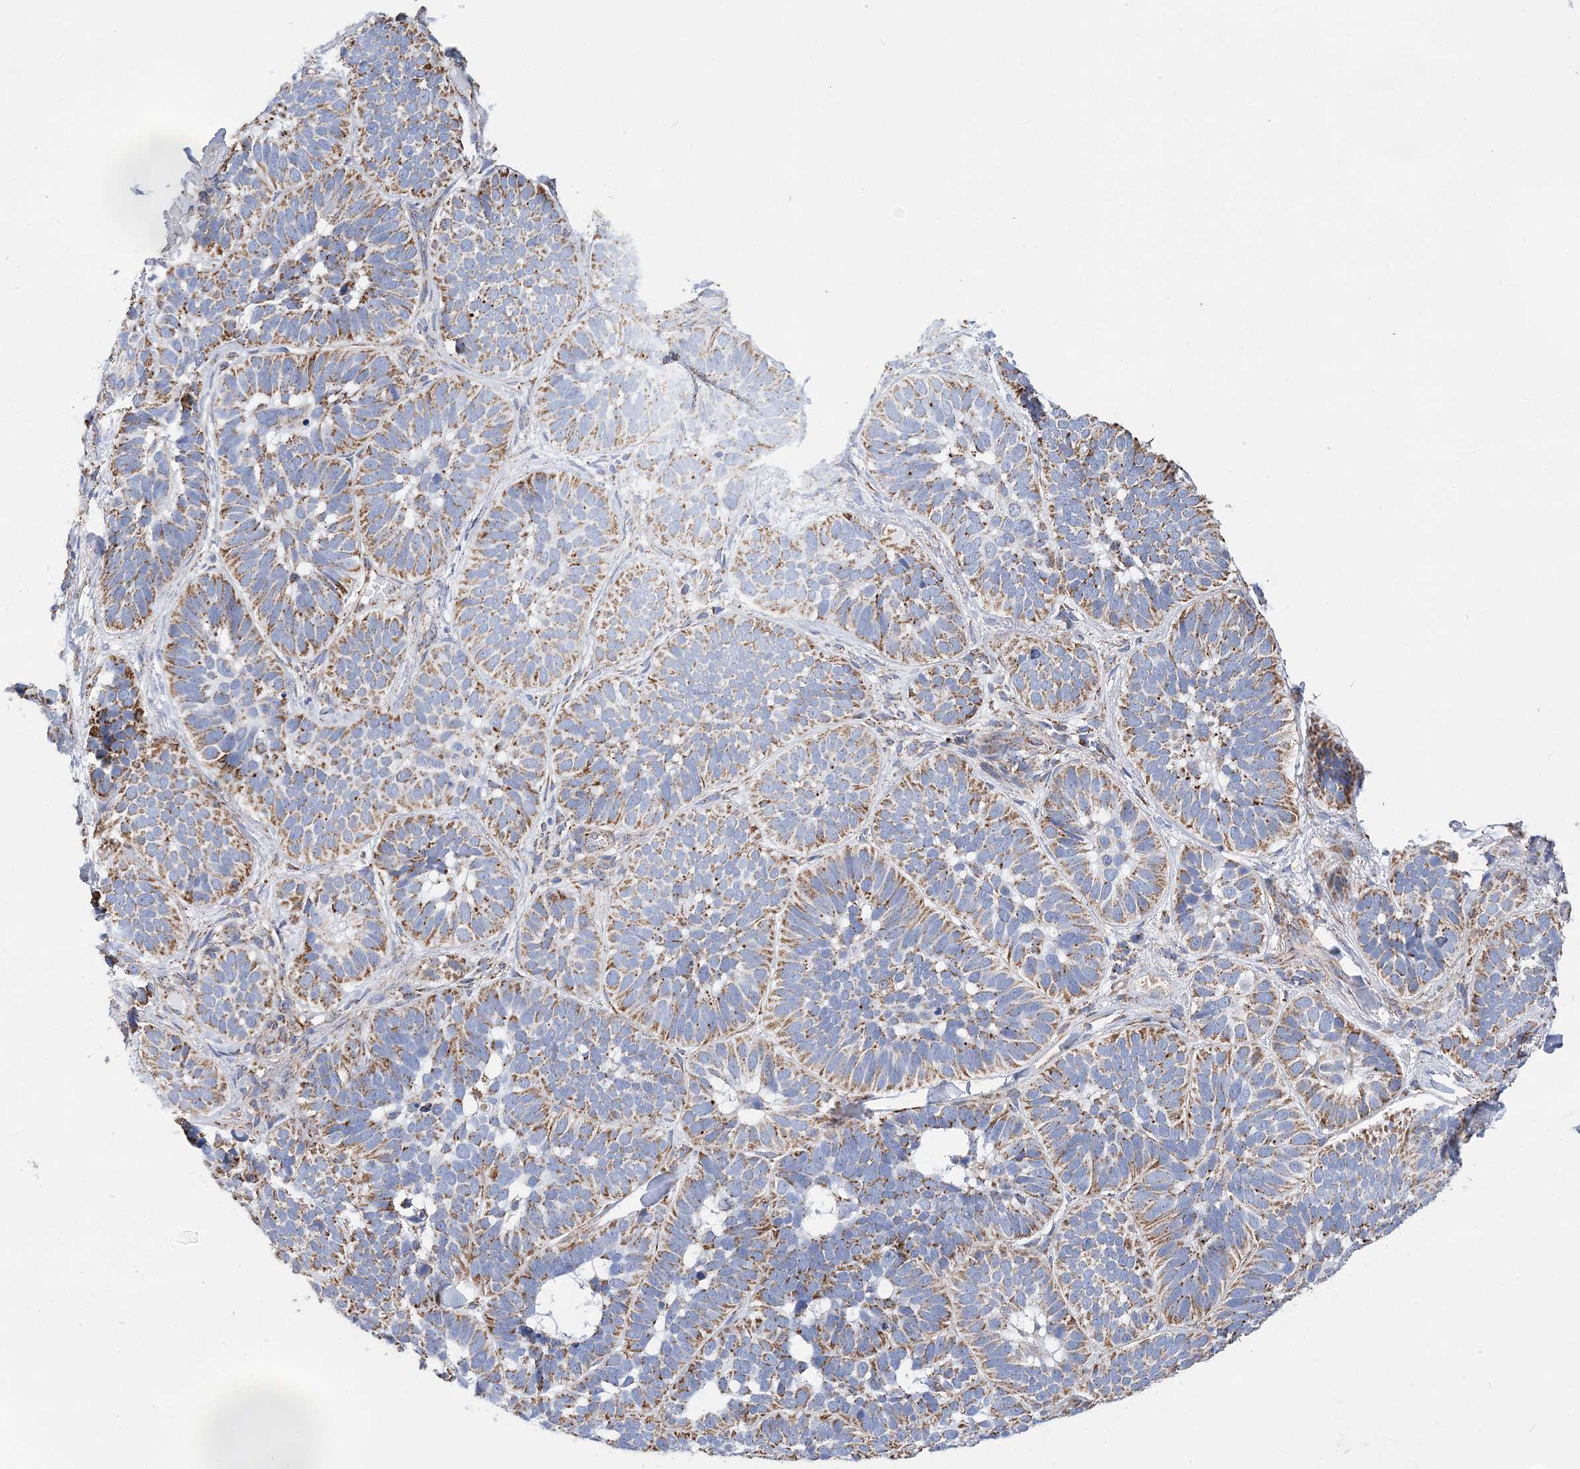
{"staining": {"intensity": "moderate", "quantity": ">75%", "location": "cytoplasmic/membranous"}, "tissue": "skin cancer", "cell_type": "Tumor cells", "image_type": "cancer", "snomed": [{"axis": "morphology", "description": "Basal cell carcinoma"}, {"axis": "topography", "description": "Skin"}], "caption": "Human skin cancer stained for a protein (brown) exhibits moderate cytoplasmic/membranous positive expression in about >75% of tumor cells.", "gene": "ACOT9", "patient": {"sex": "male", "age": 62}}